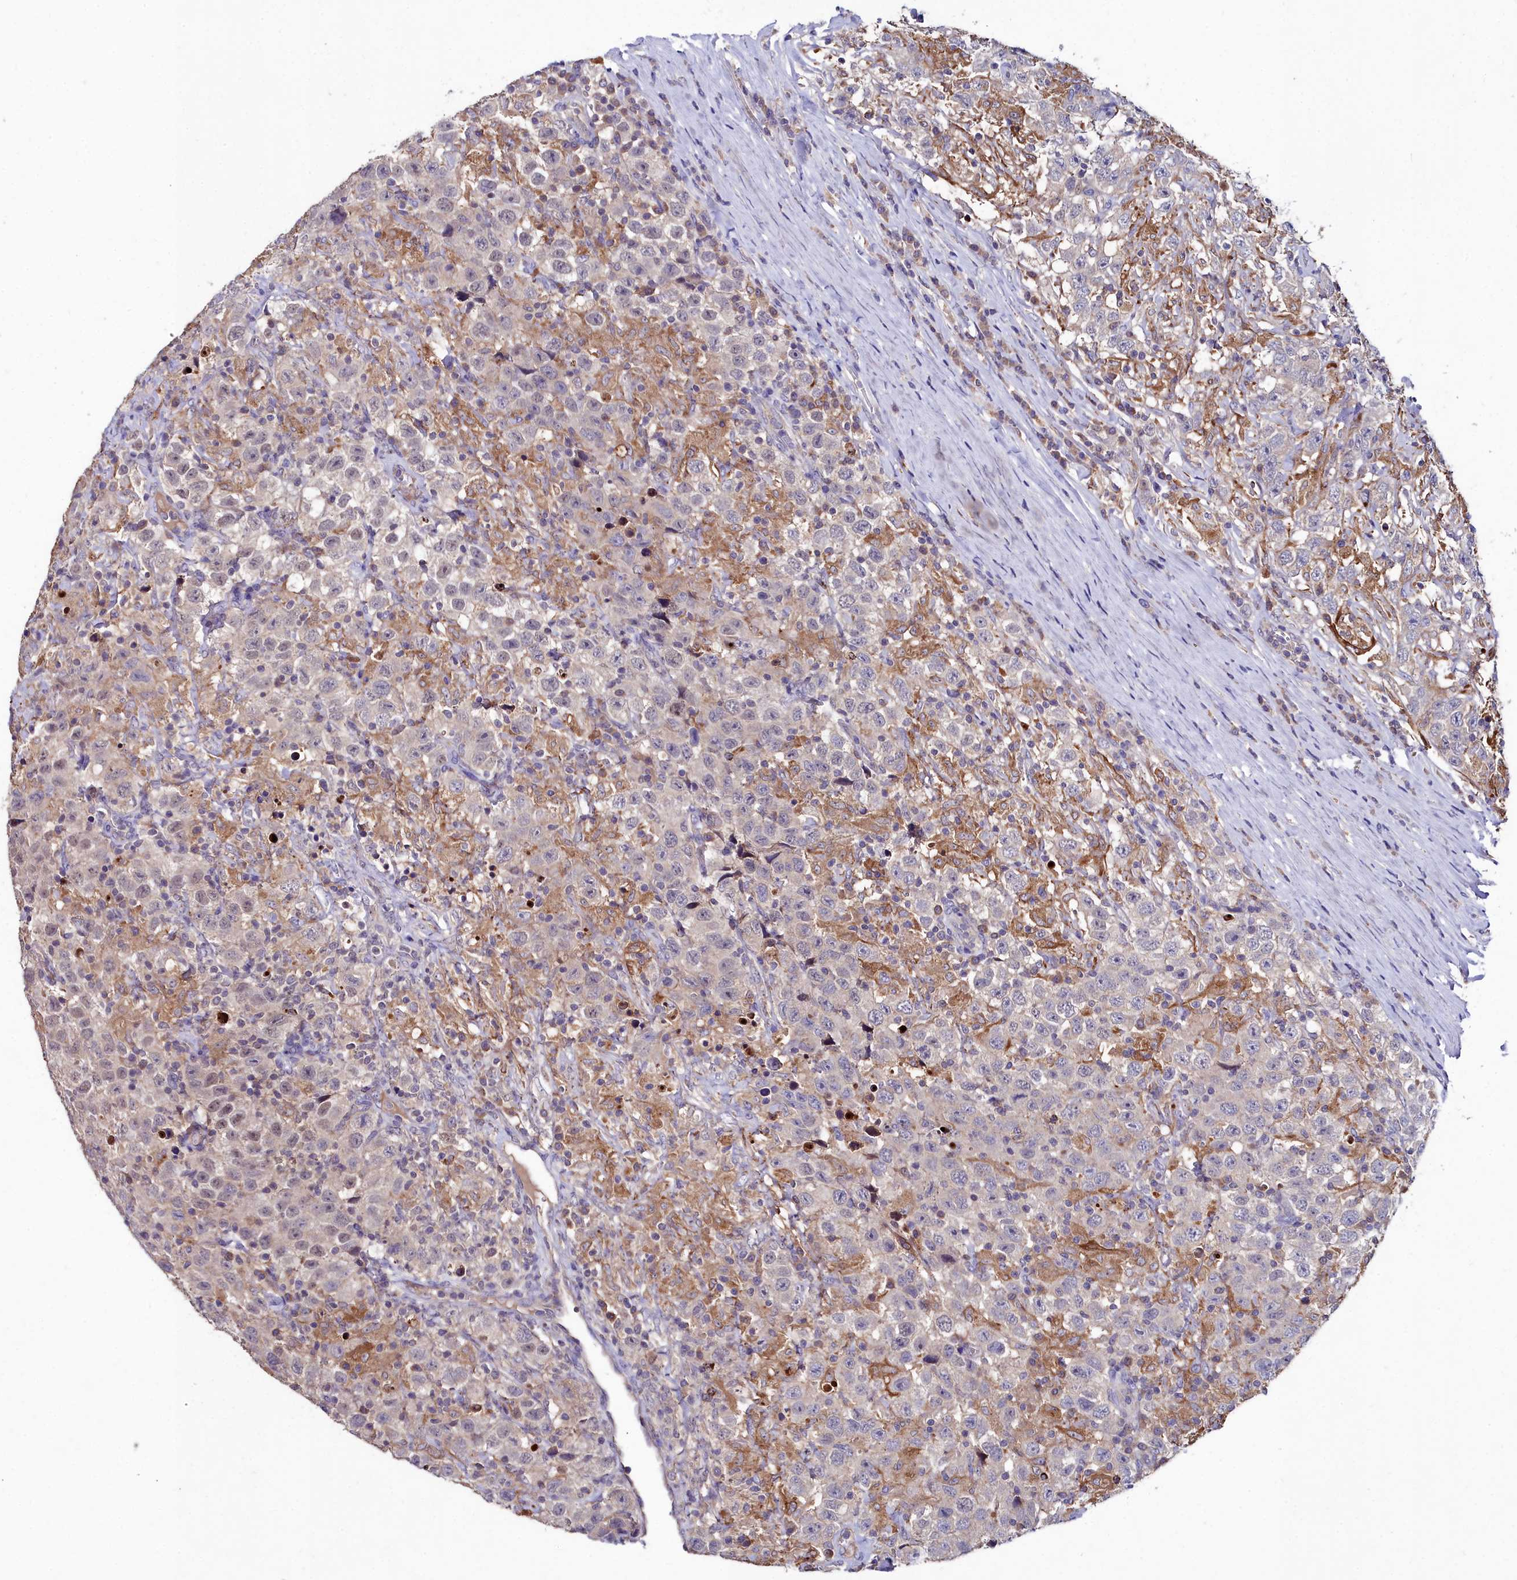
{"staining": {"intensity": "weak", "quantity": "<25%", "location": "nuclear"}, "tissue": "testis cancer", "cell_type": "Tumor cells", "image_type": "cancer", "snomed": [{"axis": "morphology", "description": "Seminoma, NOS"}, {"axis": "topography", "description": "Testis"}], "caption": "High power microscopy micrograph of an immunohistochemistry (IHC) photomicrograph of testis cancer, revealing no significant positivity in tumor cells.", "gene": "AMBRA1", "patient": {"sex": "male", "age": 41}}